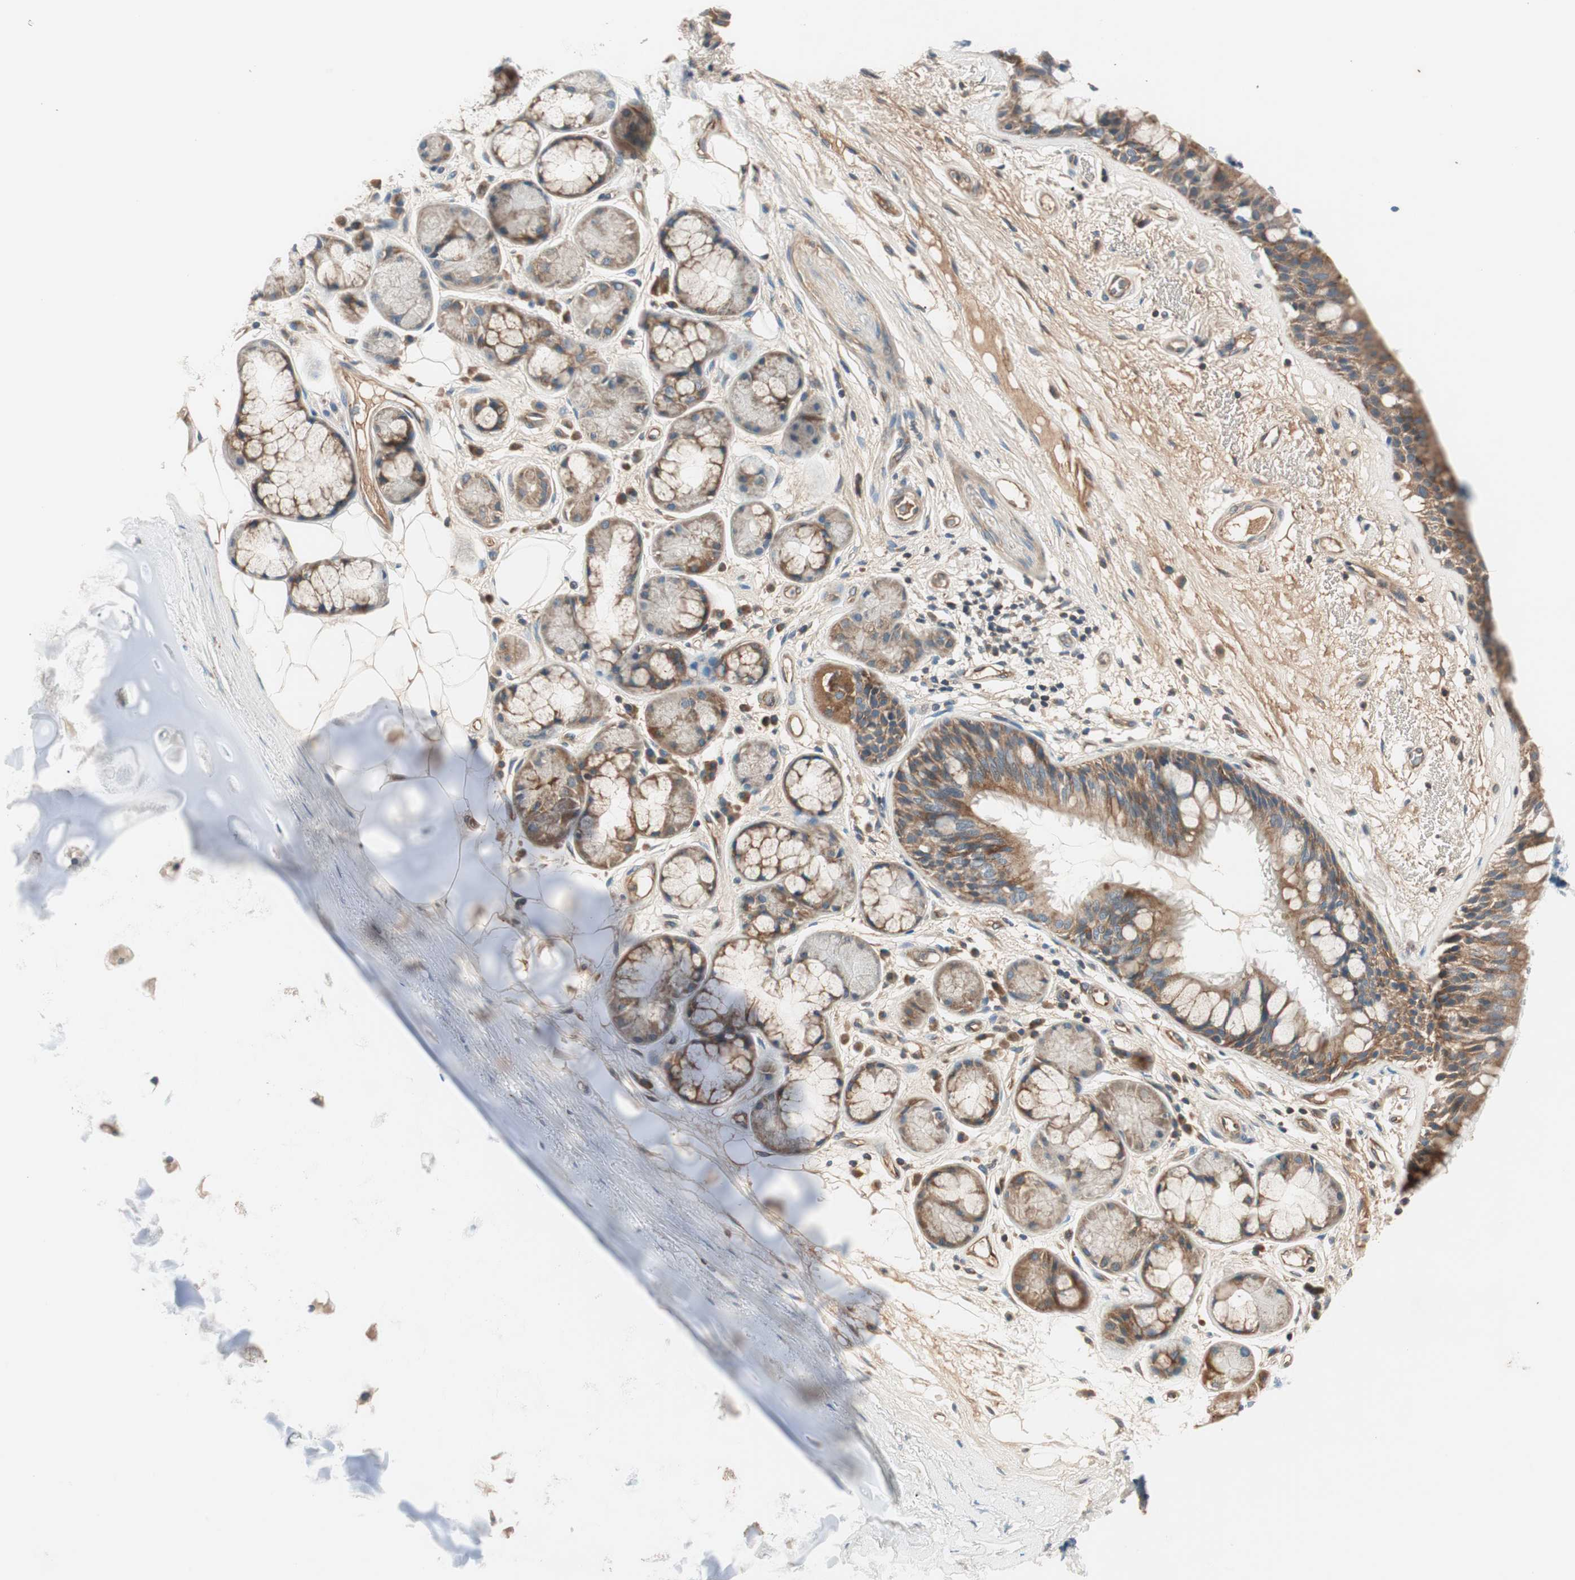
{"staining": {"intensity": "moderate", "quantity": ">75%", "location": "cytoplasmic/membranous"}, "tissue": "bronchus", "cell_type": "Respiratory epithelial cells", "image_type": "normal", "snomed": [{"axis": "morphology", "description": "Normal tissue, NOS"}, {"axis": "topography", "description": "Bronchus"}], "caption": "Immunohistochemical staining of normal bronchus exhibits medium levels of moderate cytoplasmic/membranous staining in about >75% of respiratory epithelial cells.", "gene": "HPN", "patient": {"sex": "male", "age": 66}}